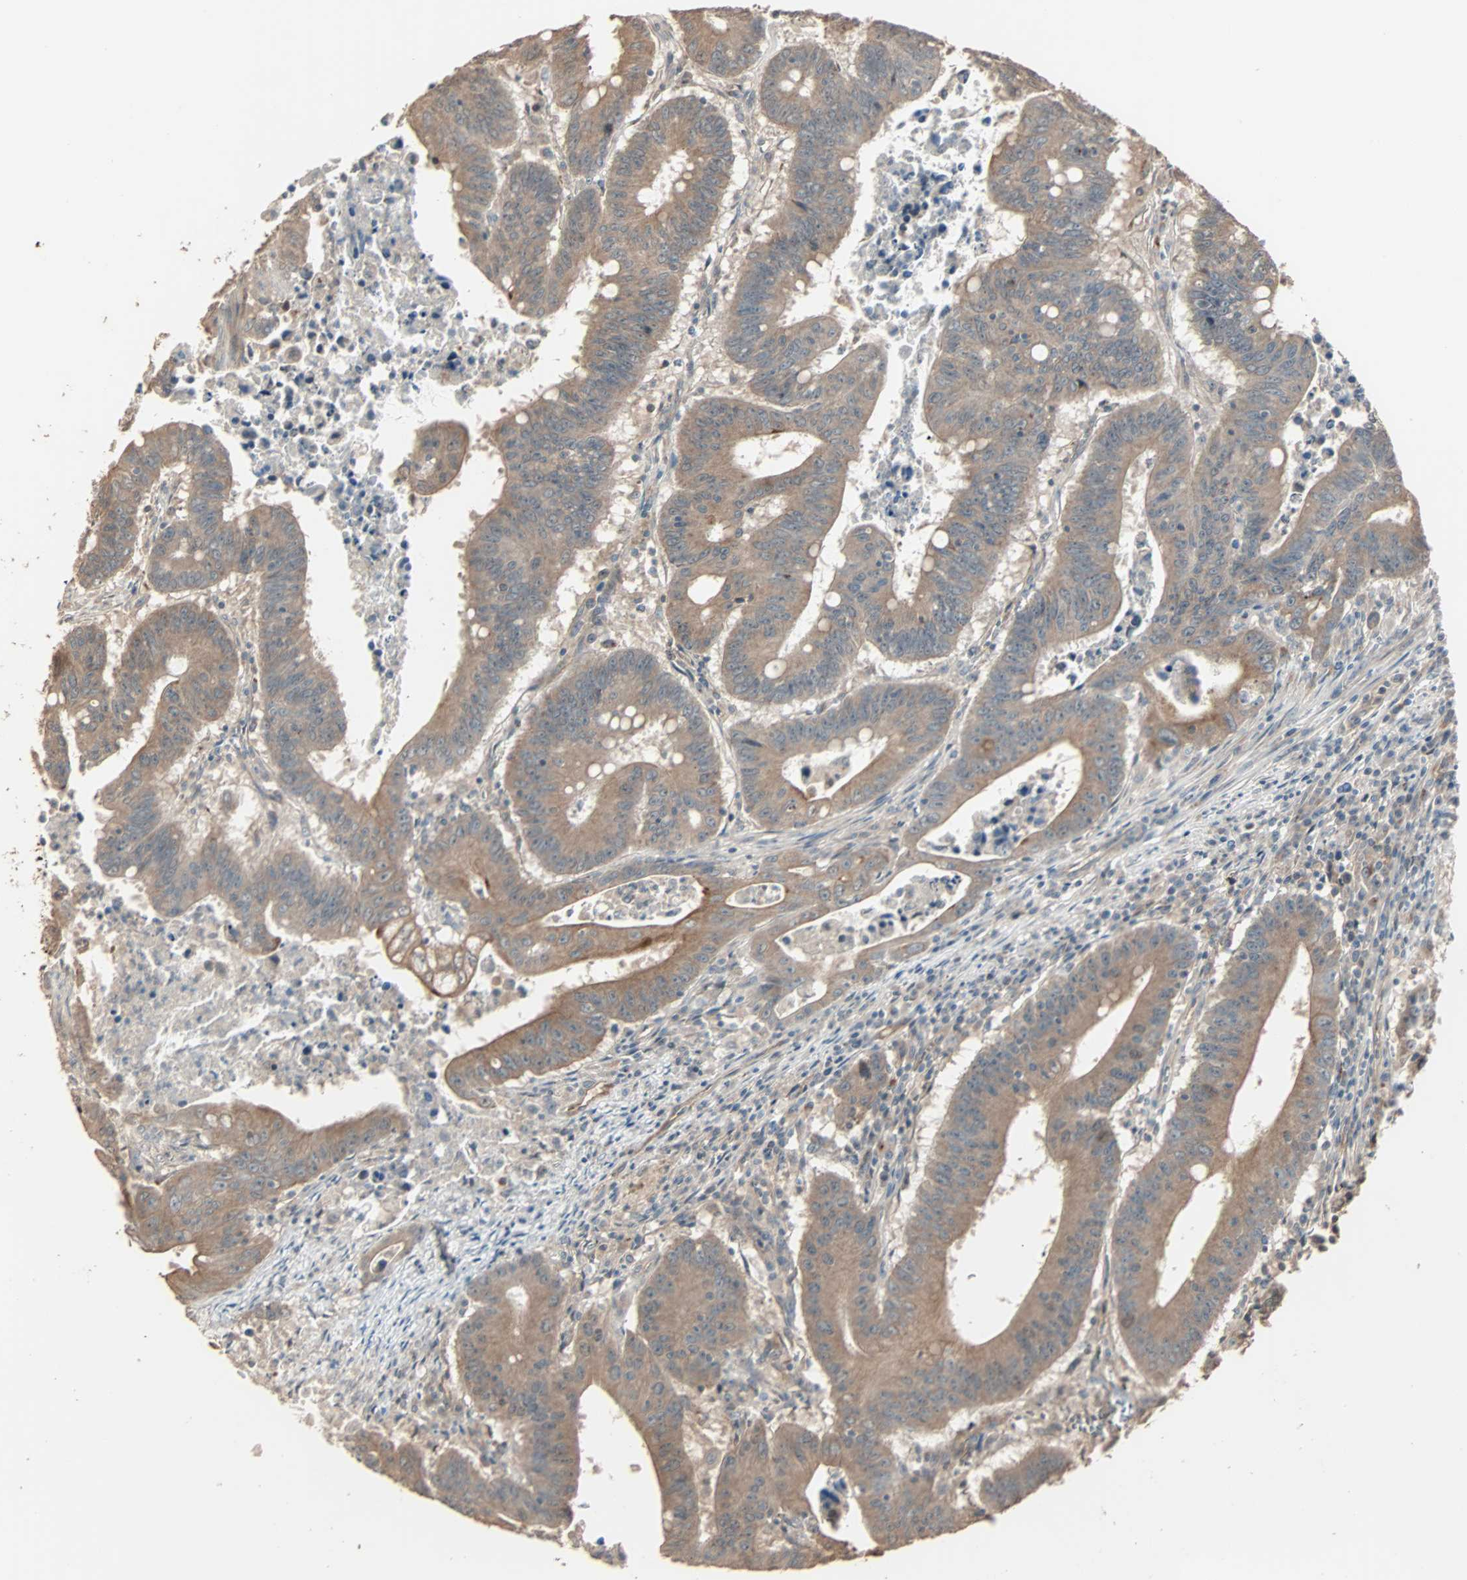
{"staining": {"intensity": "moderate", "quantity": "25%-75%", "location": "cytoplasmic/membranous"}, "tissue": "colorectal cancer", "cell_type": "Tumor cells", "image_type": "cancer", "snomed": [{"axis": "morphology", "description": "Adenocarcinoma, NOS"}, {"axis": "topography", "description": "Colon"}], "caption": "Protein positivity by immunohistochemistry reveals moderate cytoplasmic/membranous expression in about 25%-75% of tumor cells in colorectal cancer.", "gene": "CALCRL", "patient": {"sex": "male", "age": 45}}